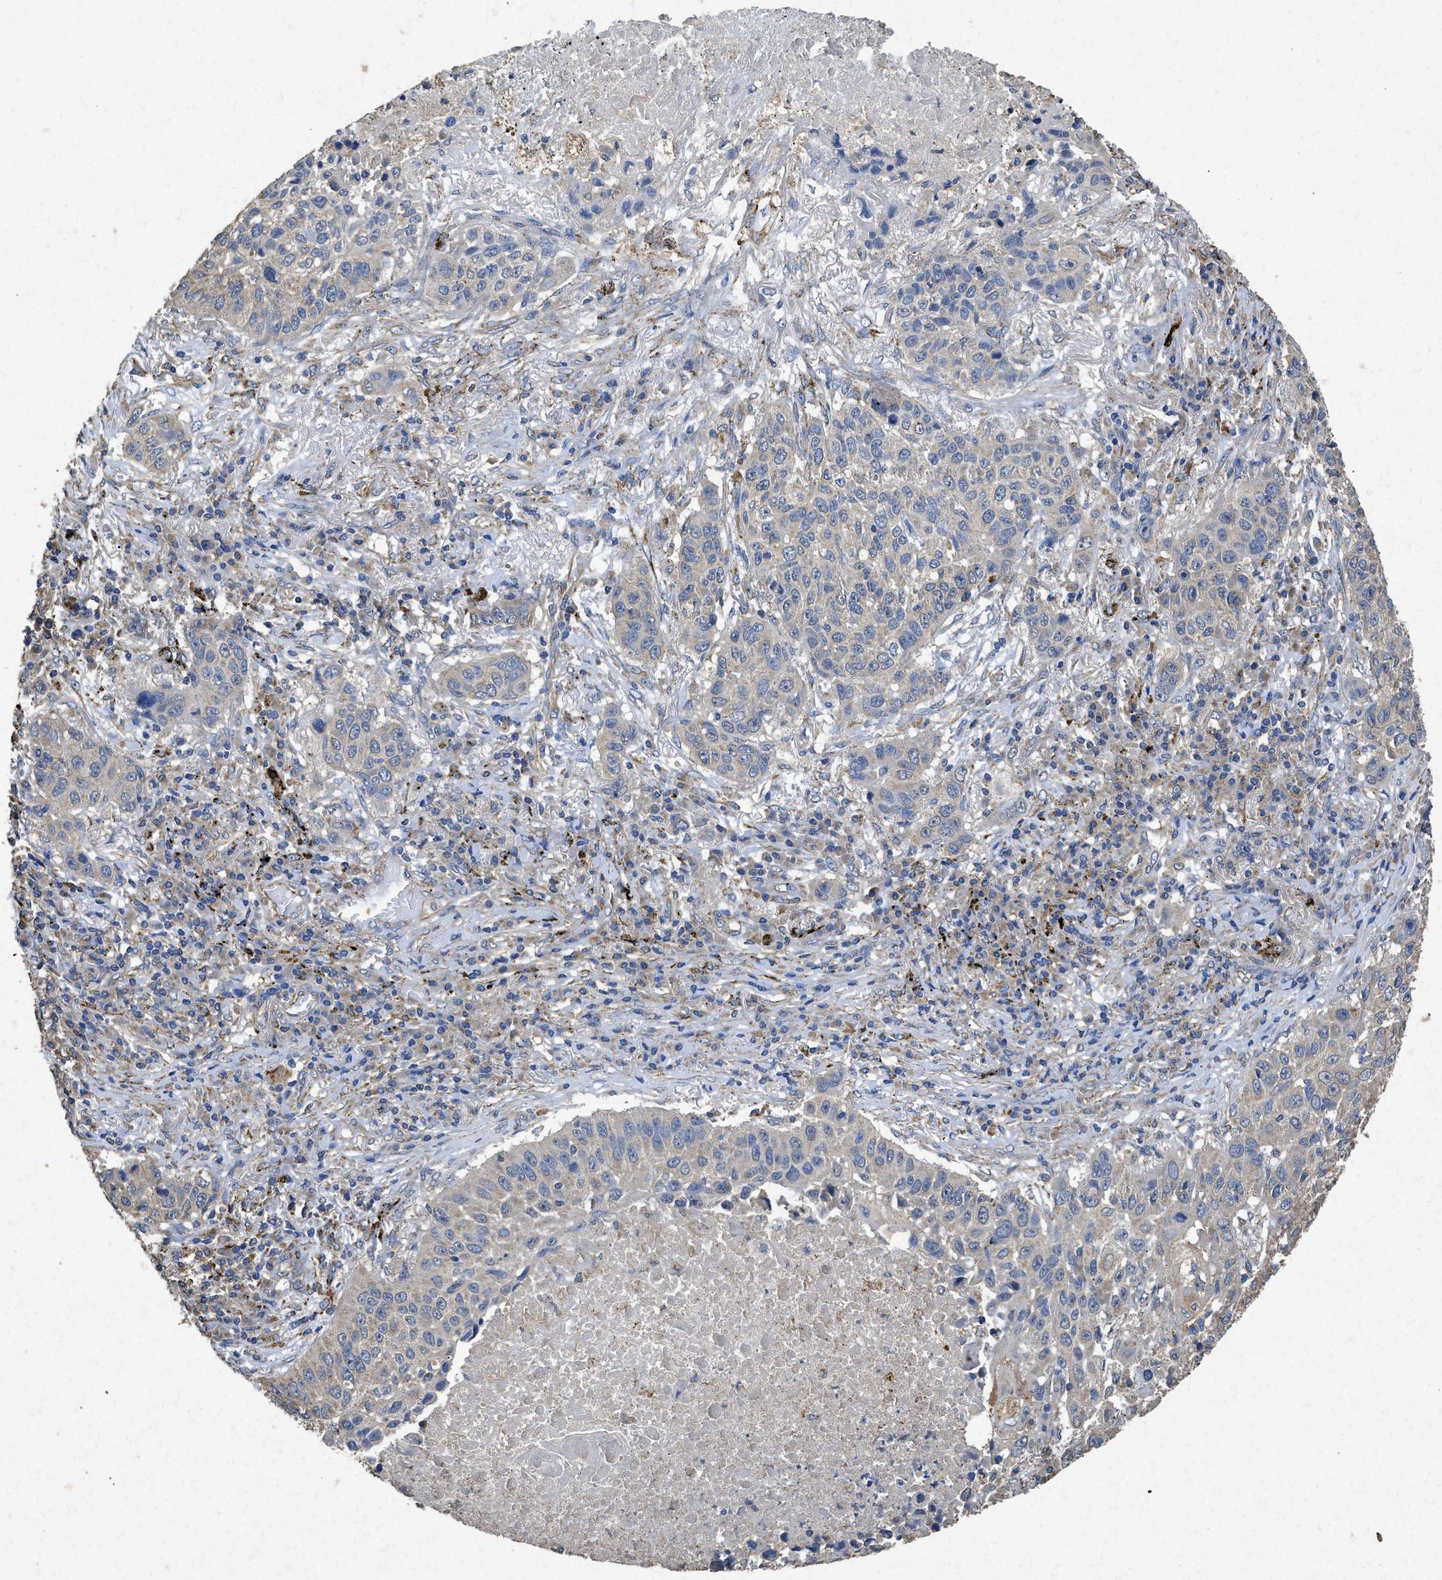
{"staining": {"intensity": "weak", "quantity": "<25%", "location": "cytoplasmic/membranous"}, "tissue": "lung cancer", "cell_type": "Tumor cells", "image_type": "cancer", "snomed": [{"axis": "morphology", "description": "Squamous cell carcinoma, NOS"}, {"axis": "topography", "description": "Lung"}], "caption": "Tumor cells show no significant protein positivity in lung cancer.", "gene": "CDK15", "patient": {"sex": "male", "age": 57}}